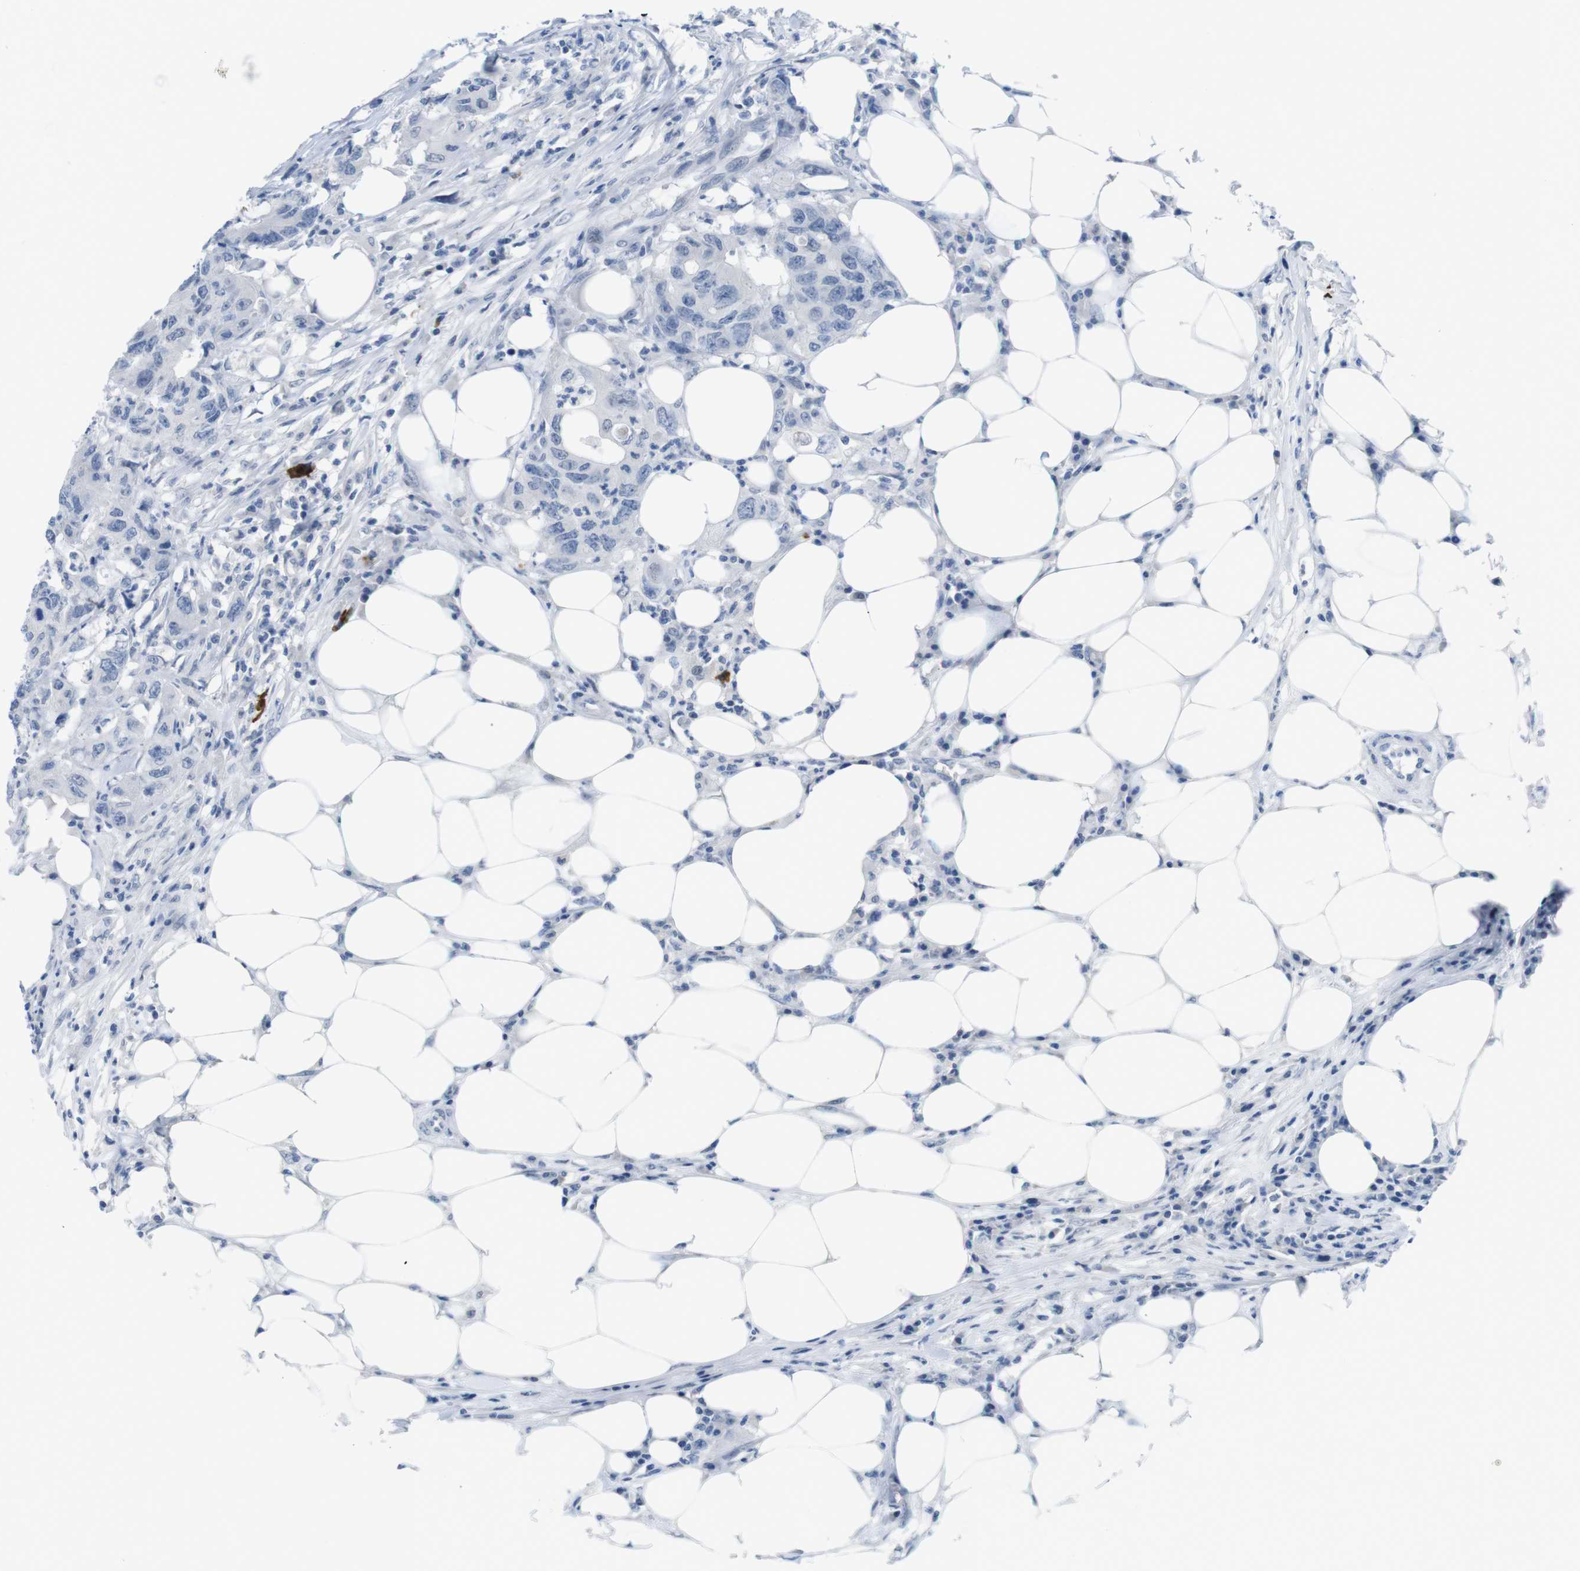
{"staining": {"intensity": "negative", "quantity": "none", "location": "none"}, "tissue": "colorectal cancer", "cell_type": "Tumor cells", "image_type": "cancer", "snomed": [{"axis": "morphology", "description": "Adenocarcinoma, NOS"}, {"axis": "topography", "description": "Colon"}], "caption": "The micrograph shows no staining of tumor cells in colorectal cancer (adenocarcinoma).", "gene": "OPN1SW", "patient": {"sex": "male", "age": 71}}